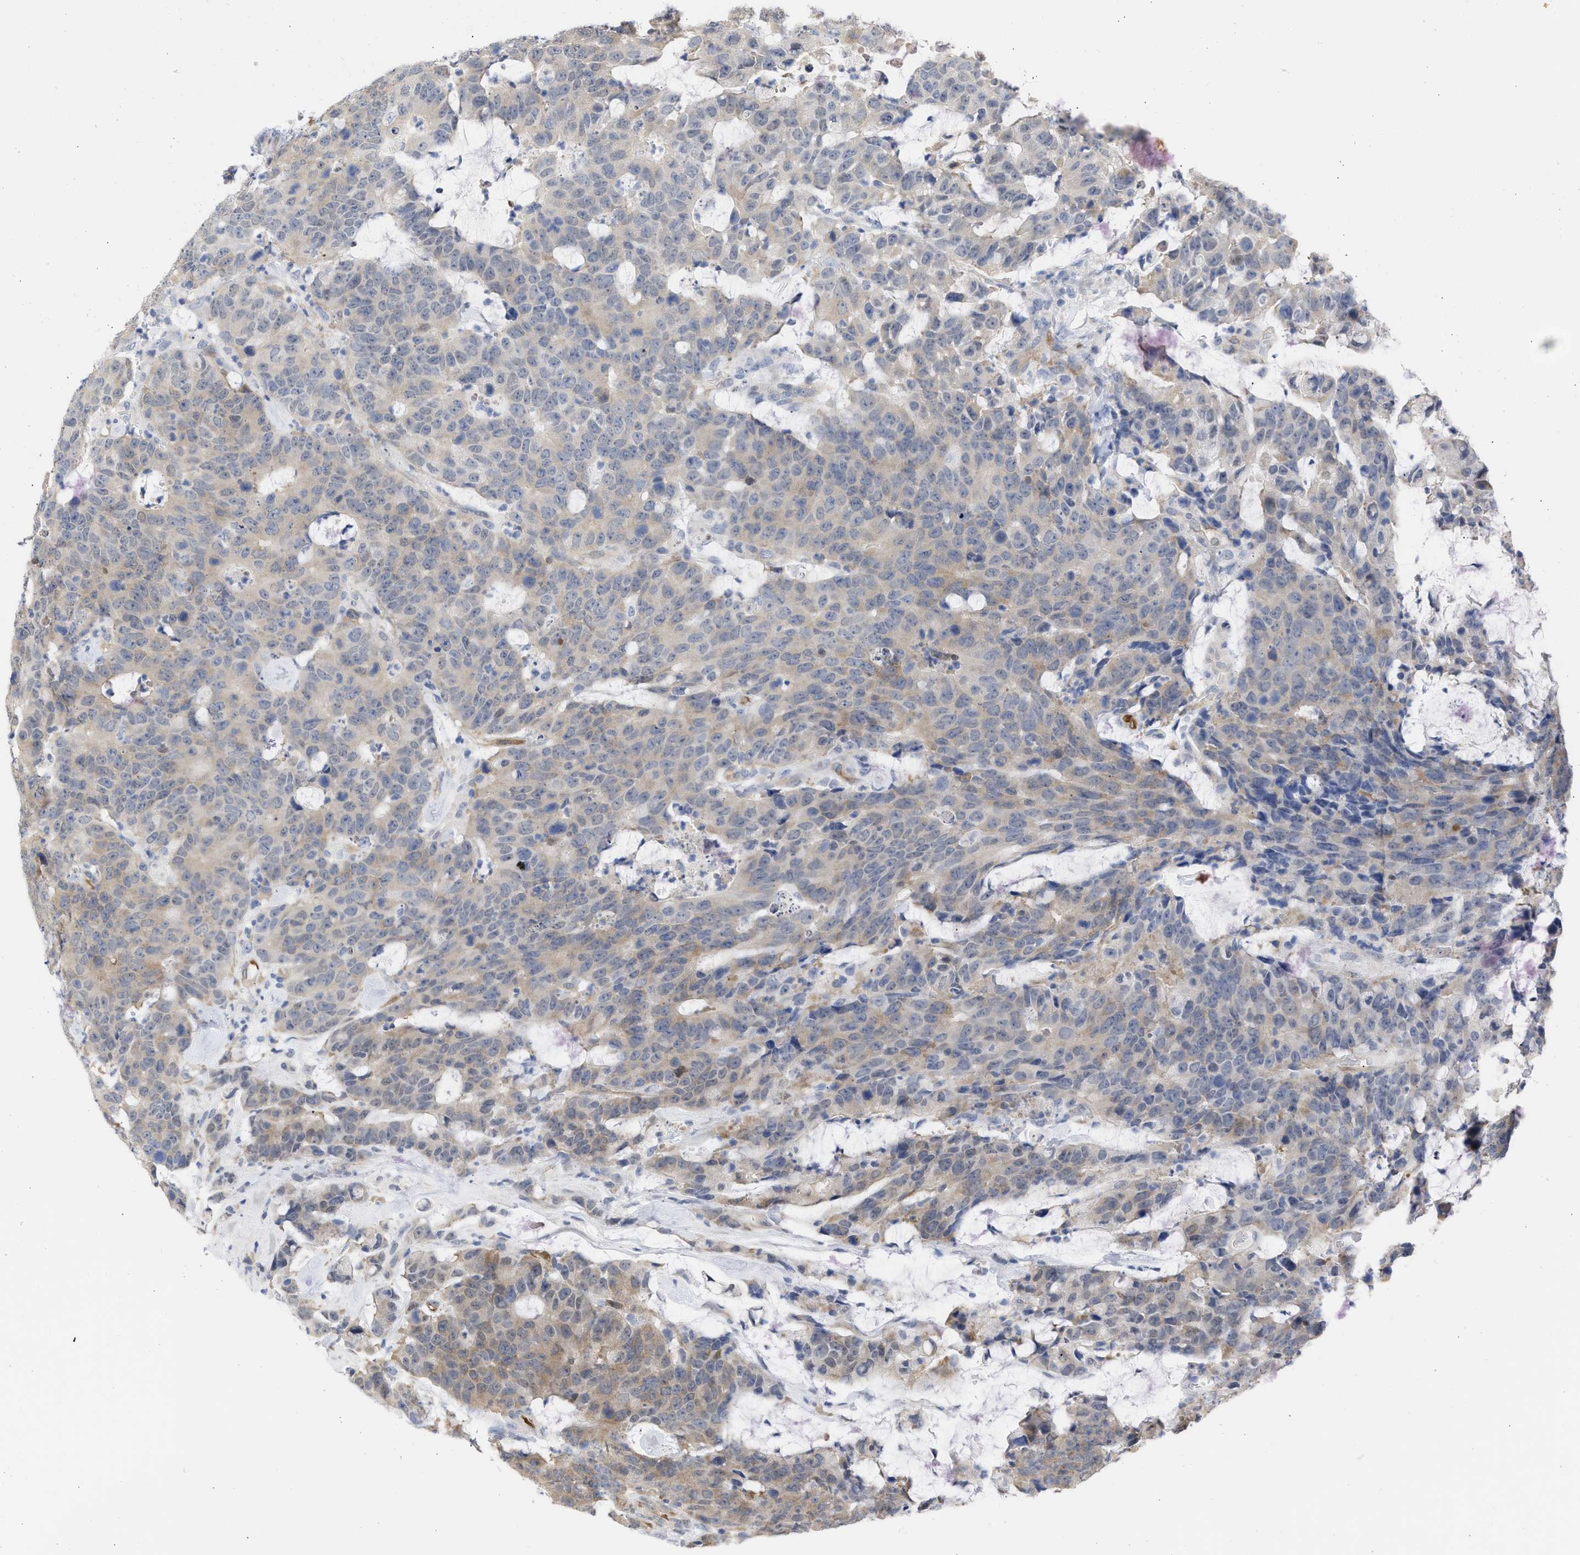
{"staining": {"intensity": "weak", "quantity": "25%-75%", "location": "cytoplasmic/membranous"}, "tissue": "colorectal cancer", "cell_type": "Tumor cells", "image_type": "cancer", "snomed": [{"axis": "morphology", "description": "Adenocarcinoma, NOS"}, {"axis": "topography", "description": "Colon"}], "caption": "A brown stain shows weak cytoplasmic/membranous staining of a protein in colorectal adenocarcinoma tumor cells.", "gene": "THRA", "patient": {"sex": "female", "age": 86}}